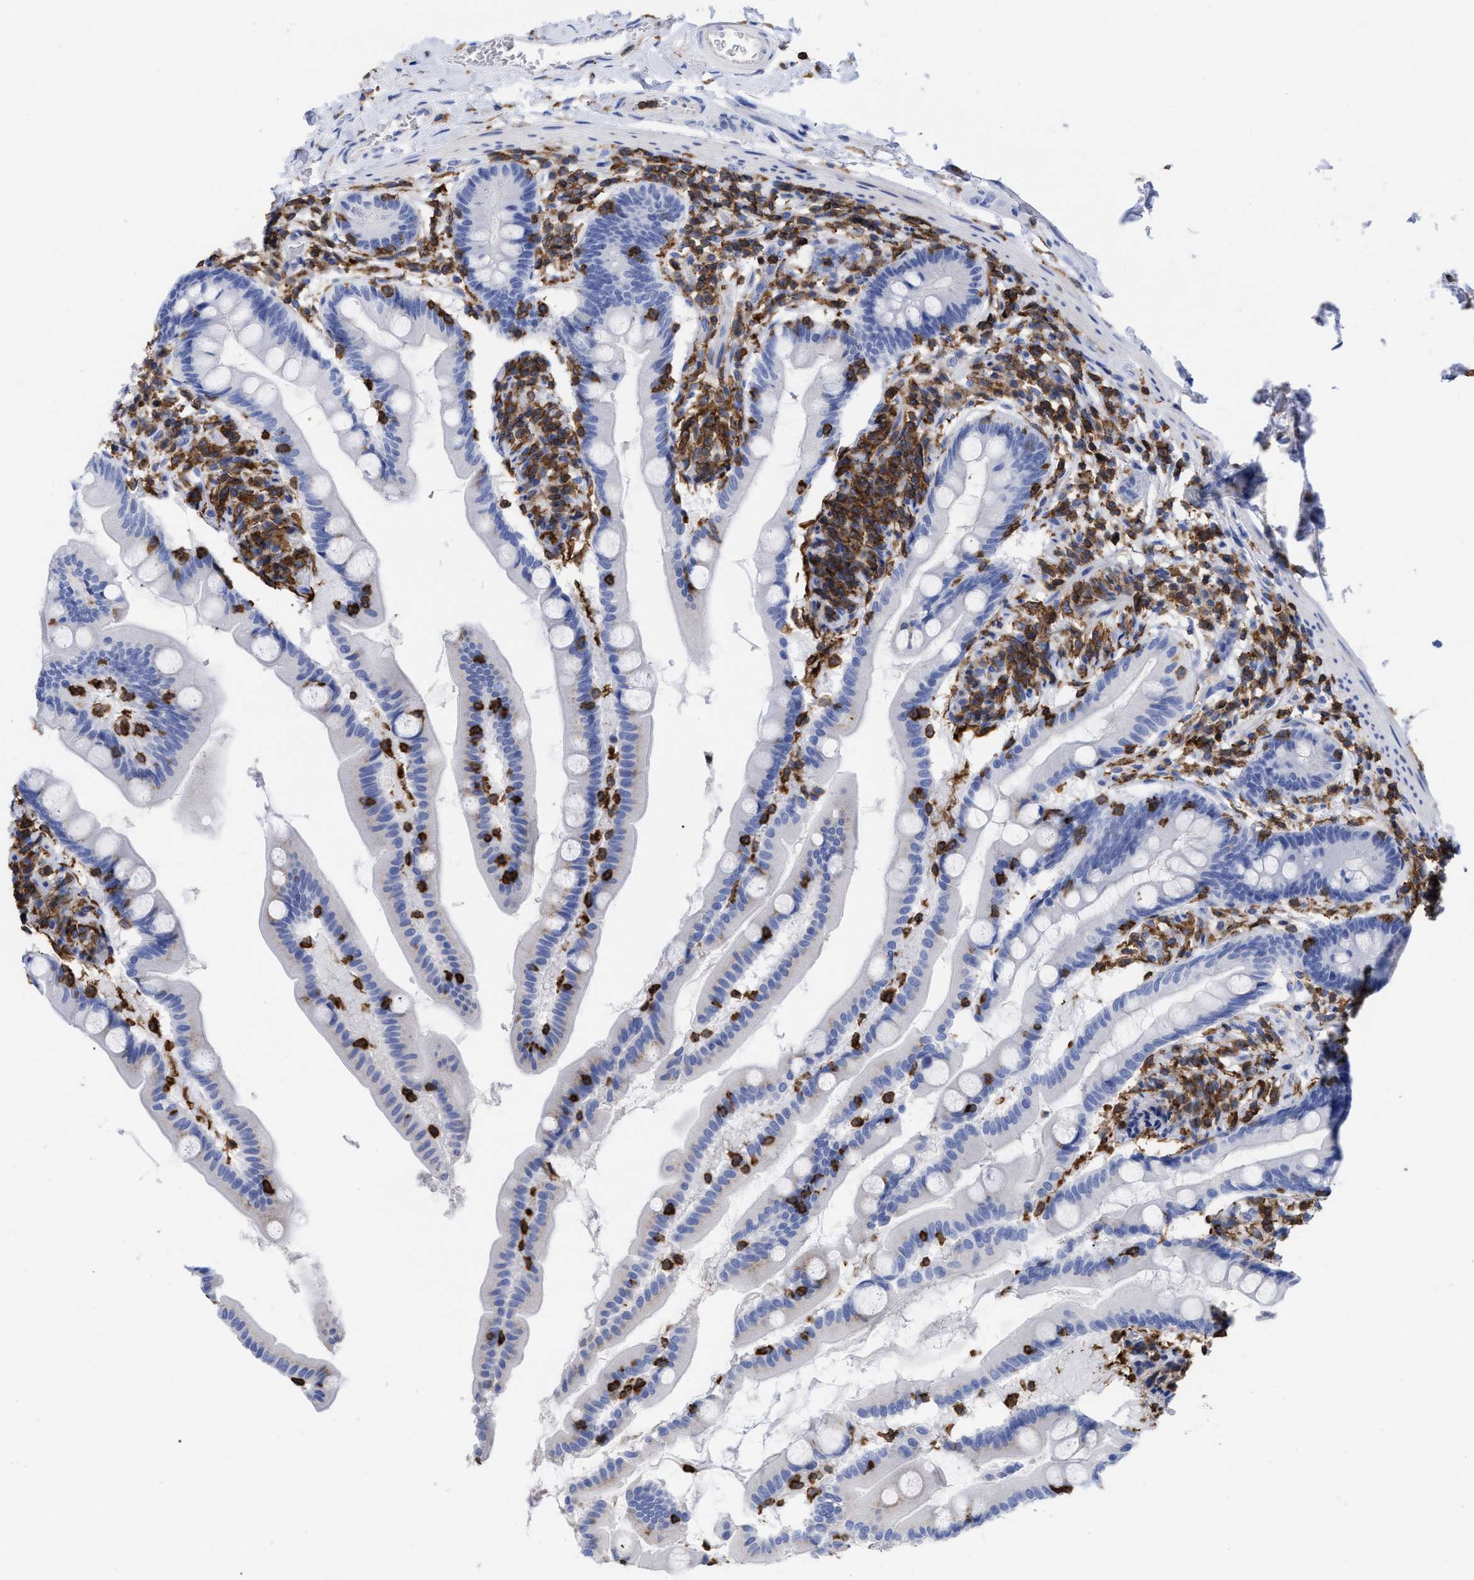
{"staining": {"intensity": "negative", "quantity": "none", "location": "none"}, "tissue": "small intestine", "cell_type": "Glandular cells", "image_type": "normal", "snomed": [{"axis": "morphology", "description": "Normal tissue, NOS"}, {"axis": "topography", "description": "Small intestine"}], "caption": "Micrograph shows no protein positivity in glandular cells of benign small intestine.", "gene": "HCLS1", "patient": {"sex": "female", "age": 56}}